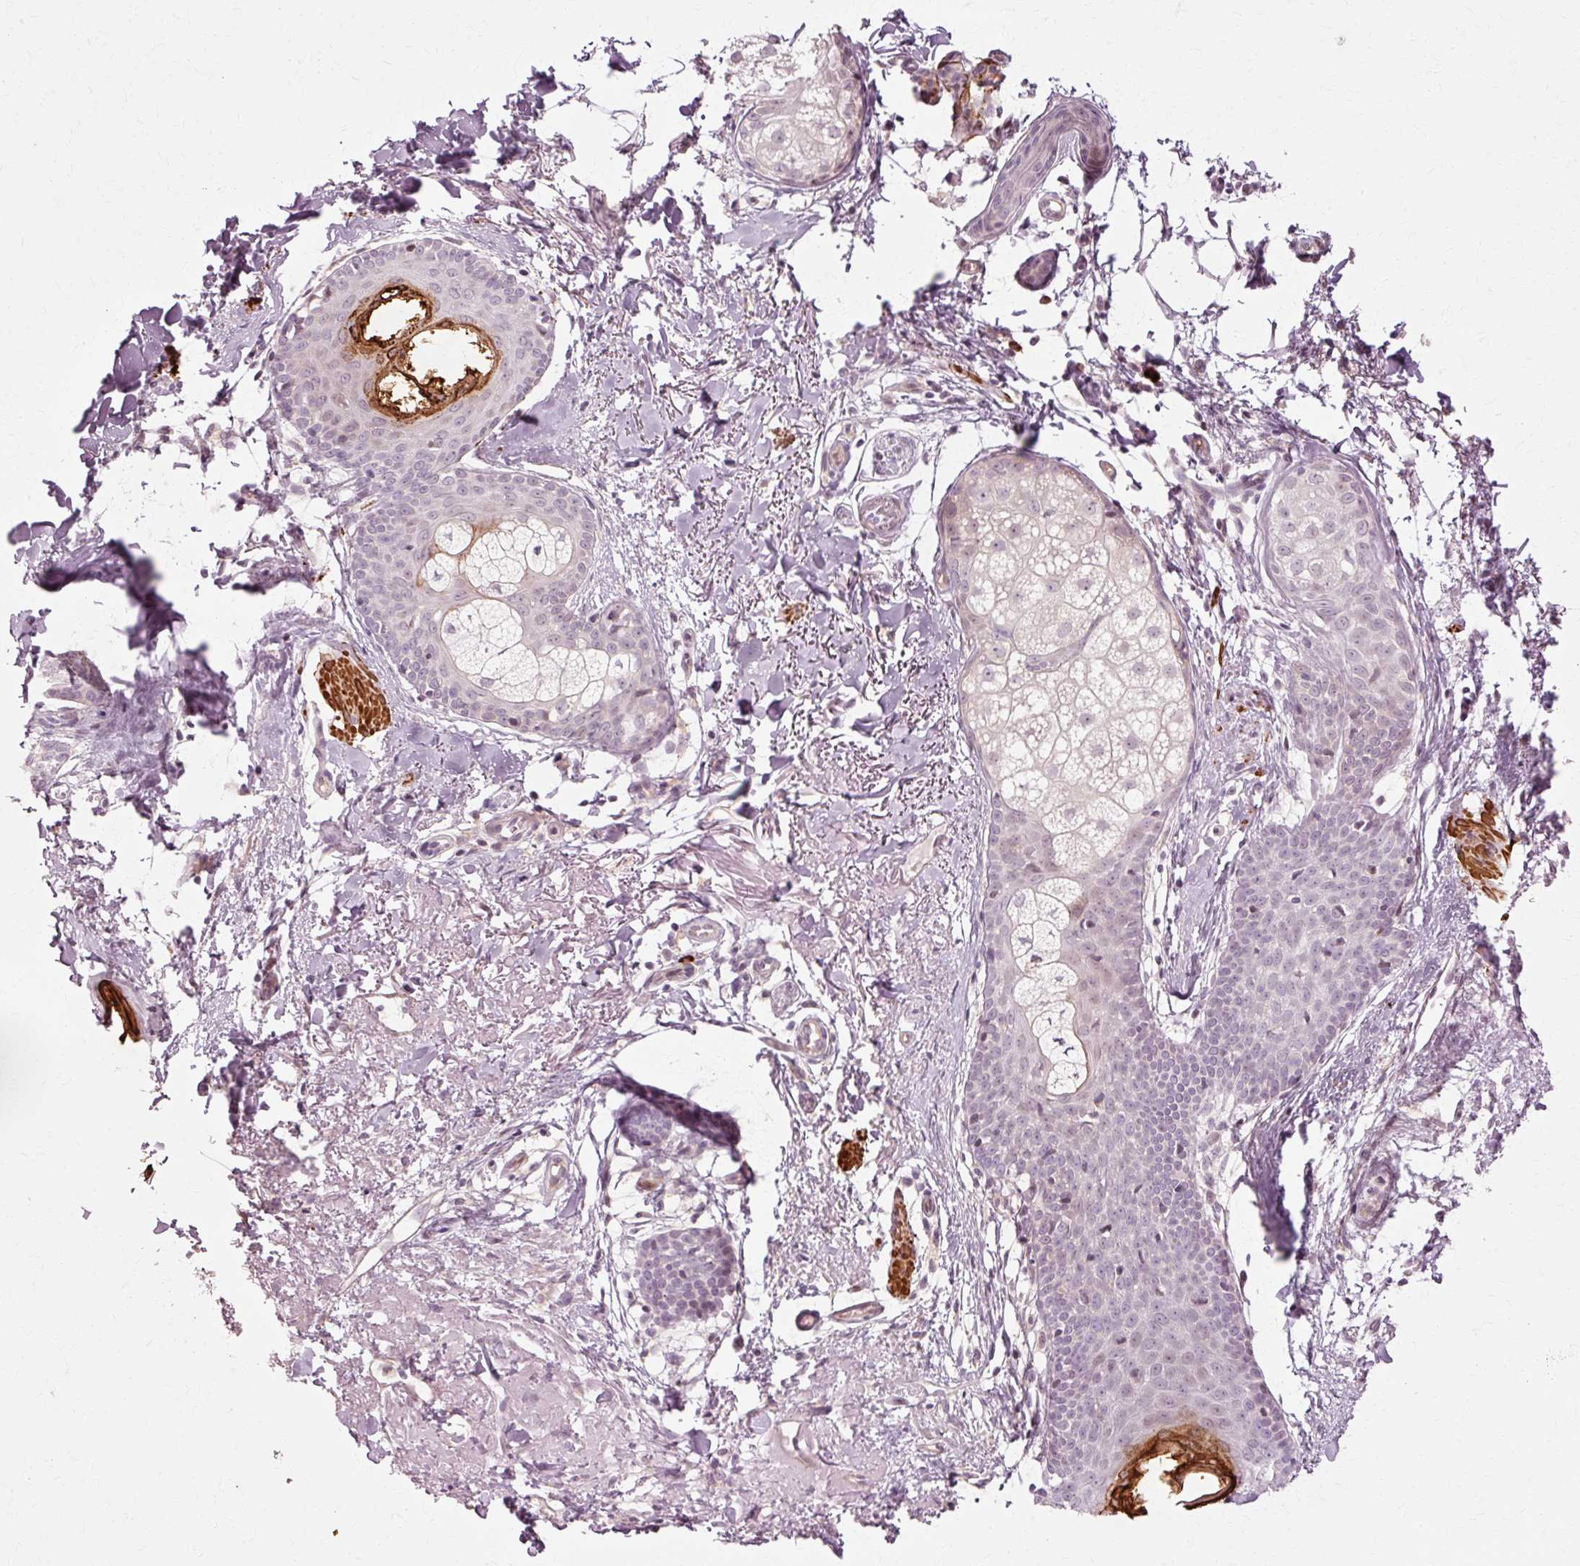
{"staining": {"intensity": "negative", "quantity": "none", "location": "none"}, "tissue": "skin cancer", "cell_type": "Tumor cells", "image_type": "cancer", "snomed": [{"axis": "morphology", "description": "Basal cell carcinoma"}, {"axis": "topography", "description": "Skin"}], "caption": "Protein analysis of skin basal cell carcinoma exhibits no significant expression in tumor cells.", "gene": "RGPD5", "patient": {"sex": "female", "age": 61}}